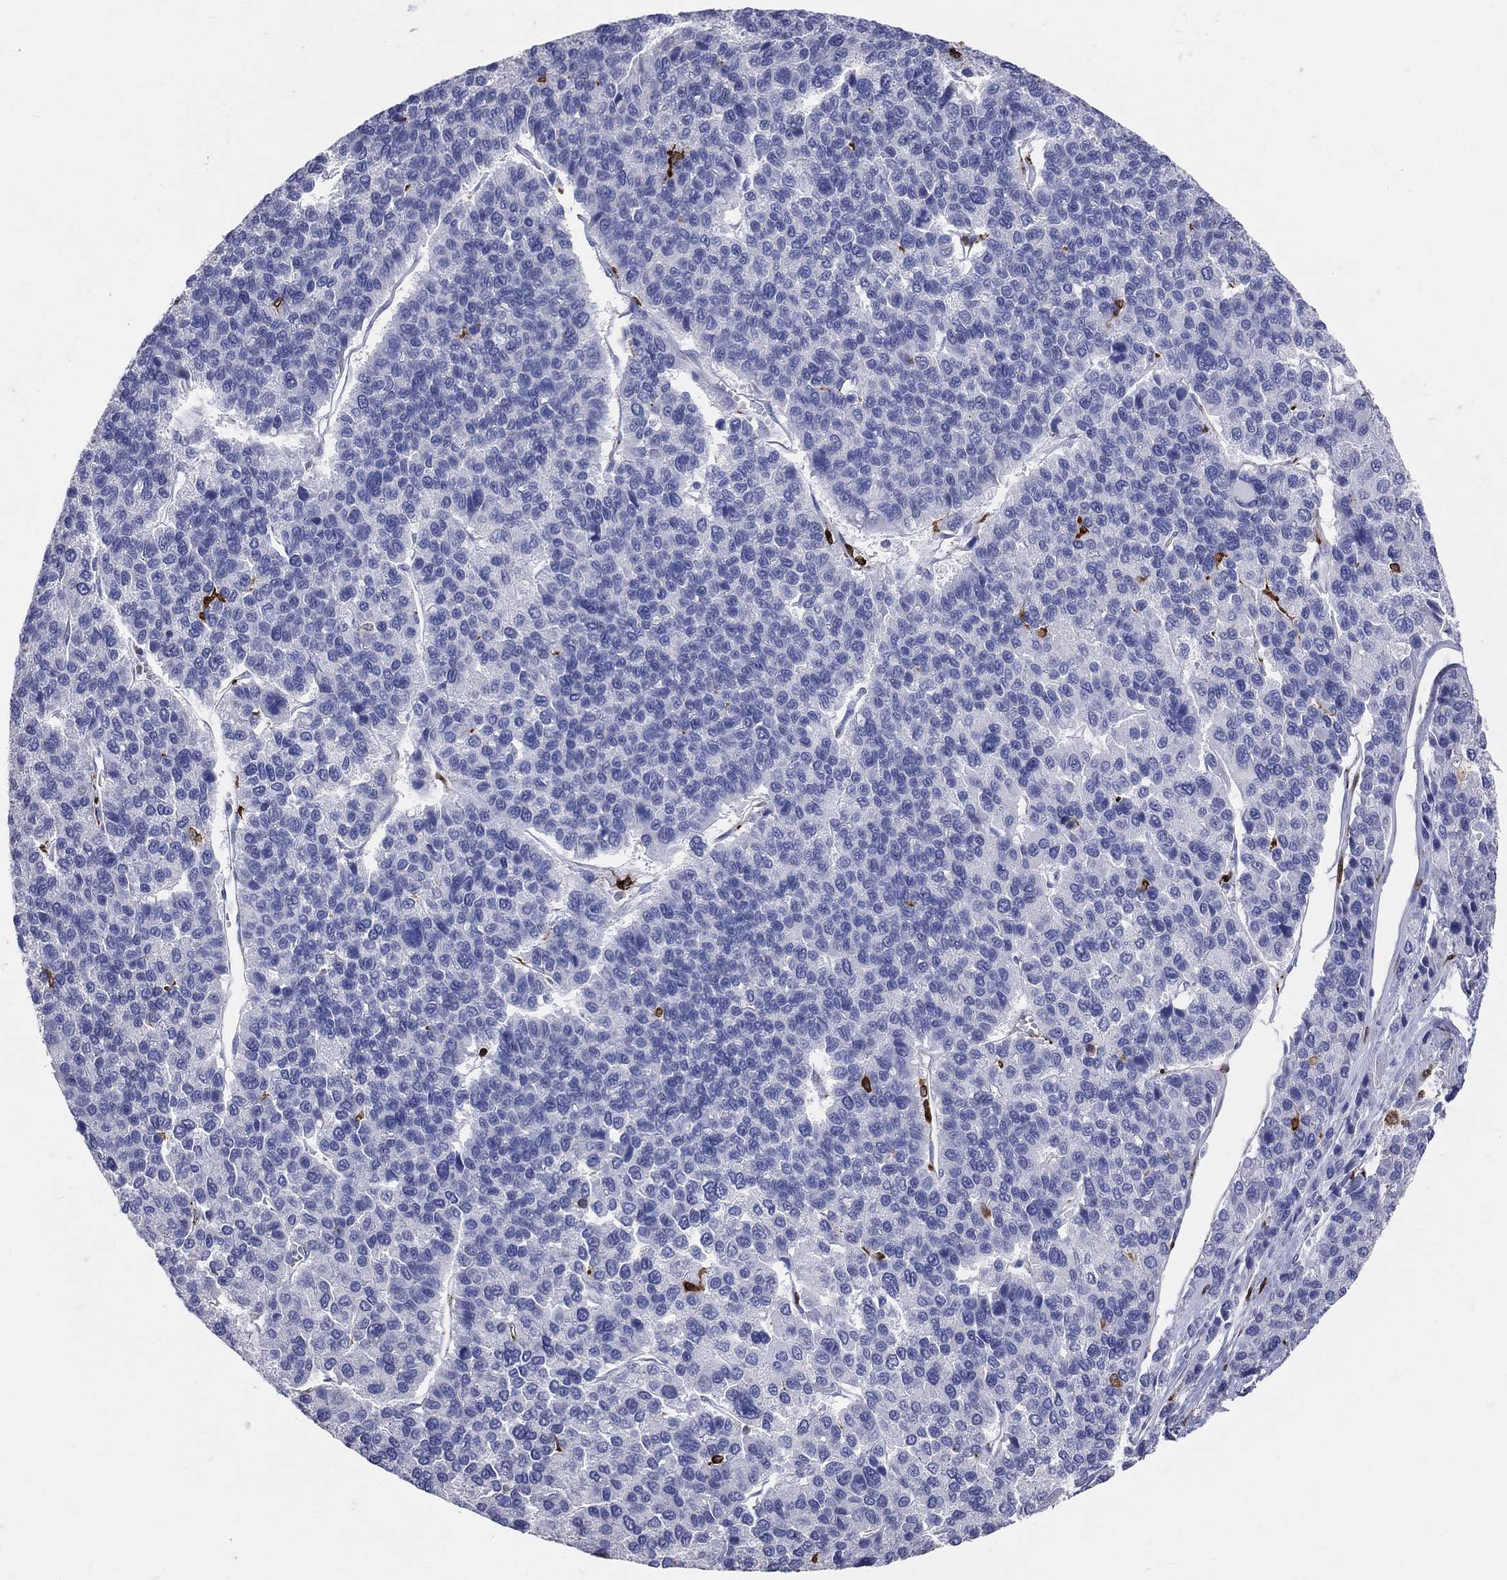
{"staining": {"intensity": "negative", "quantity": "none", "location": "none"}, "tissue": "liver cancer", "cell_type": "Tumor cells", "image_type": "cancer", "snomed": [{"axis": "morphology", "description": "Carcinoma, Hepatocellular, NOS"}, {"axis": "topography", "description": "Liver"}], "caption": "Immunohistochemistry of liver hepatocellular carcinoma shows no staining in tumor cells. (Immunohistochemistry (ihc), brightfield microscopy, high magnification).", "gene": "CD74", "patient": {"sex": "female", "age": 41}}